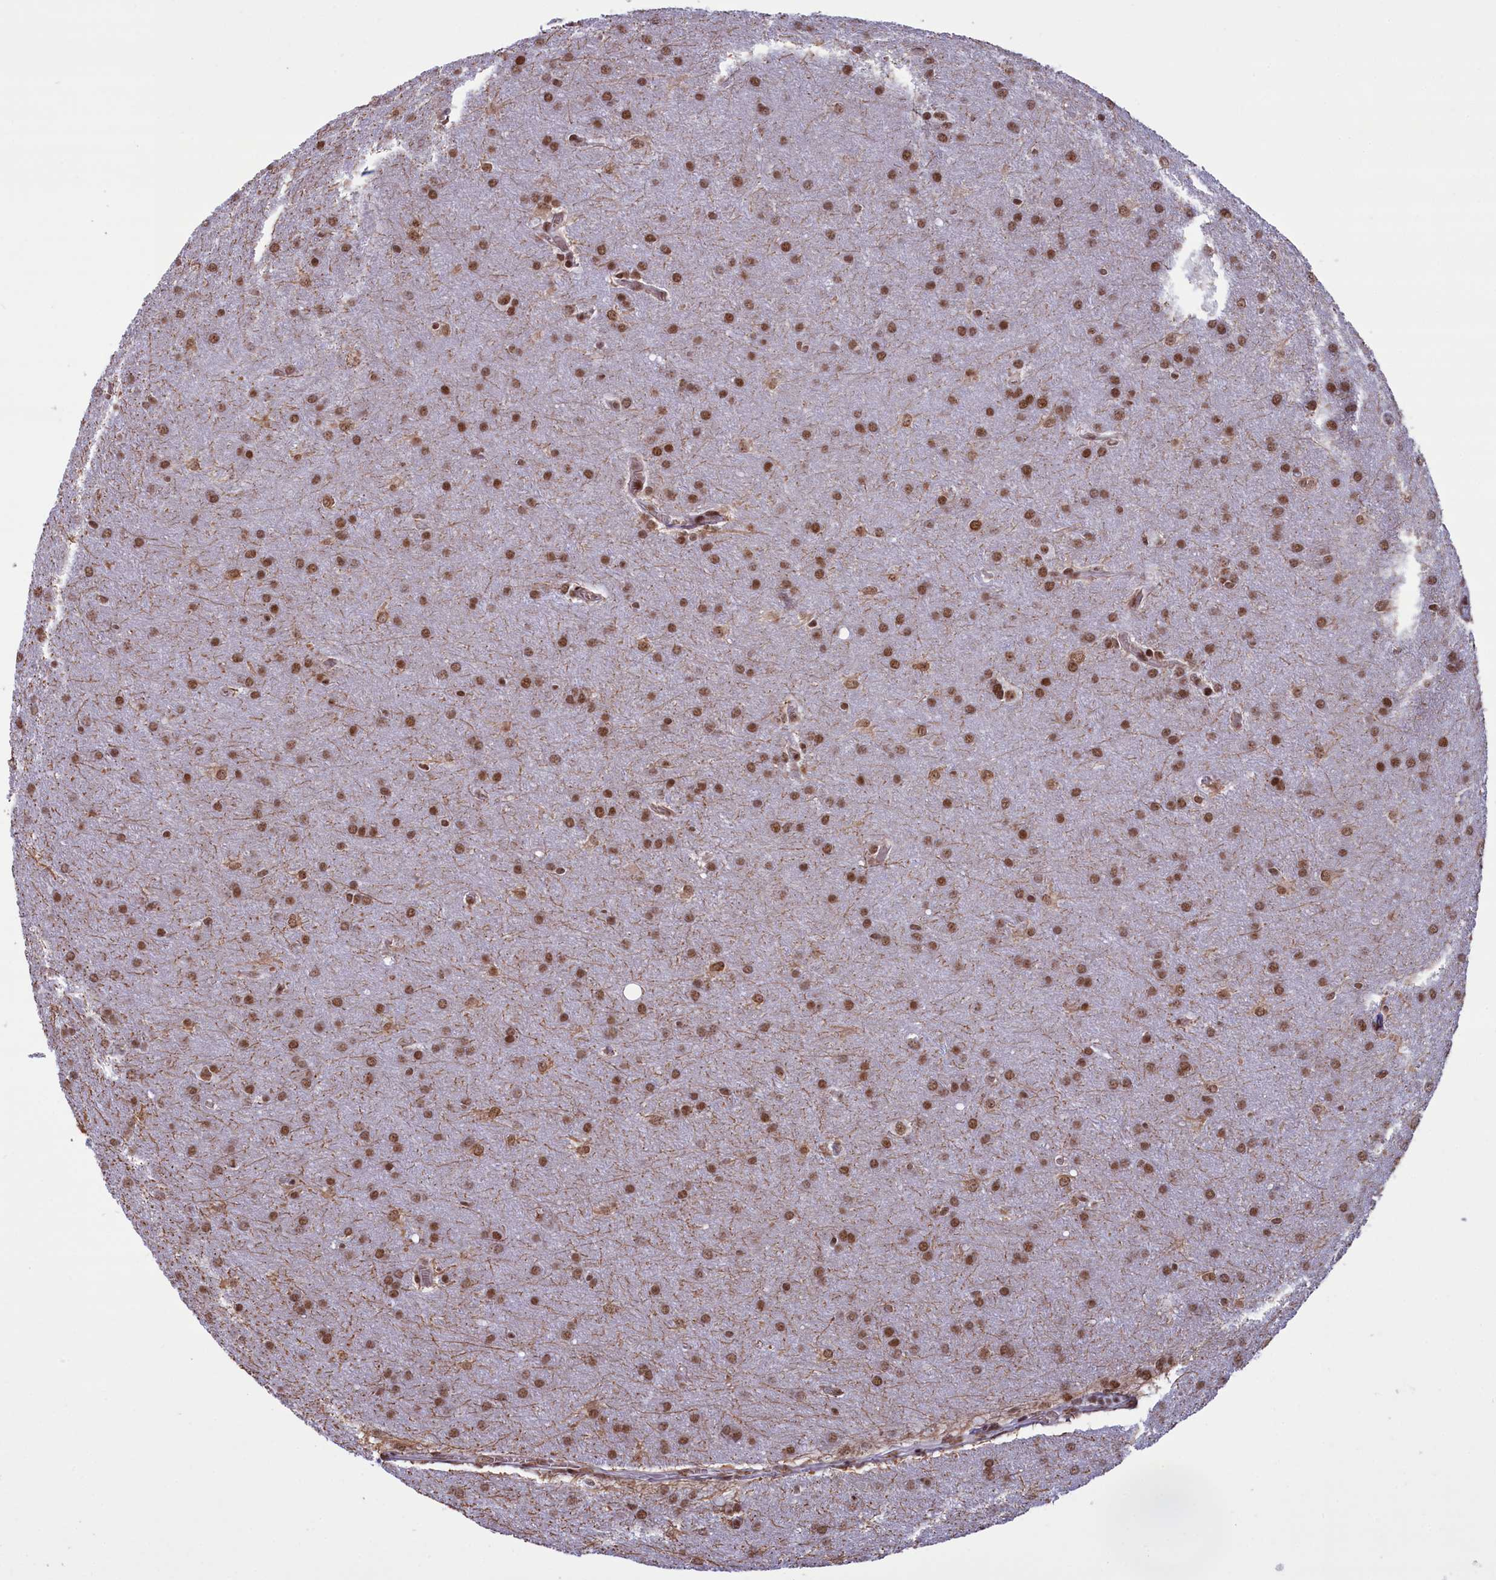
{"staining": {"intensity": "moderate", "quantity": ">75%", "location": "nuclear"}, "tissue": "glioma", "cell_type": "Tumor cells", "image_type": "cancer", "snomed": [{"axis": "morphology", "description": "Glioma, malignant, Low grade"}, {"axis": "topography", "description": "Brain"}], "caption": "Immunohistochemistry (IHC) of malignant low-grade glioma demonstrates medium levels of moderate nuclear expression in approximately >75% of tumor cells.", "gene": "MPHOSPH8", "patient": {"sex": "female", "age": 32}}